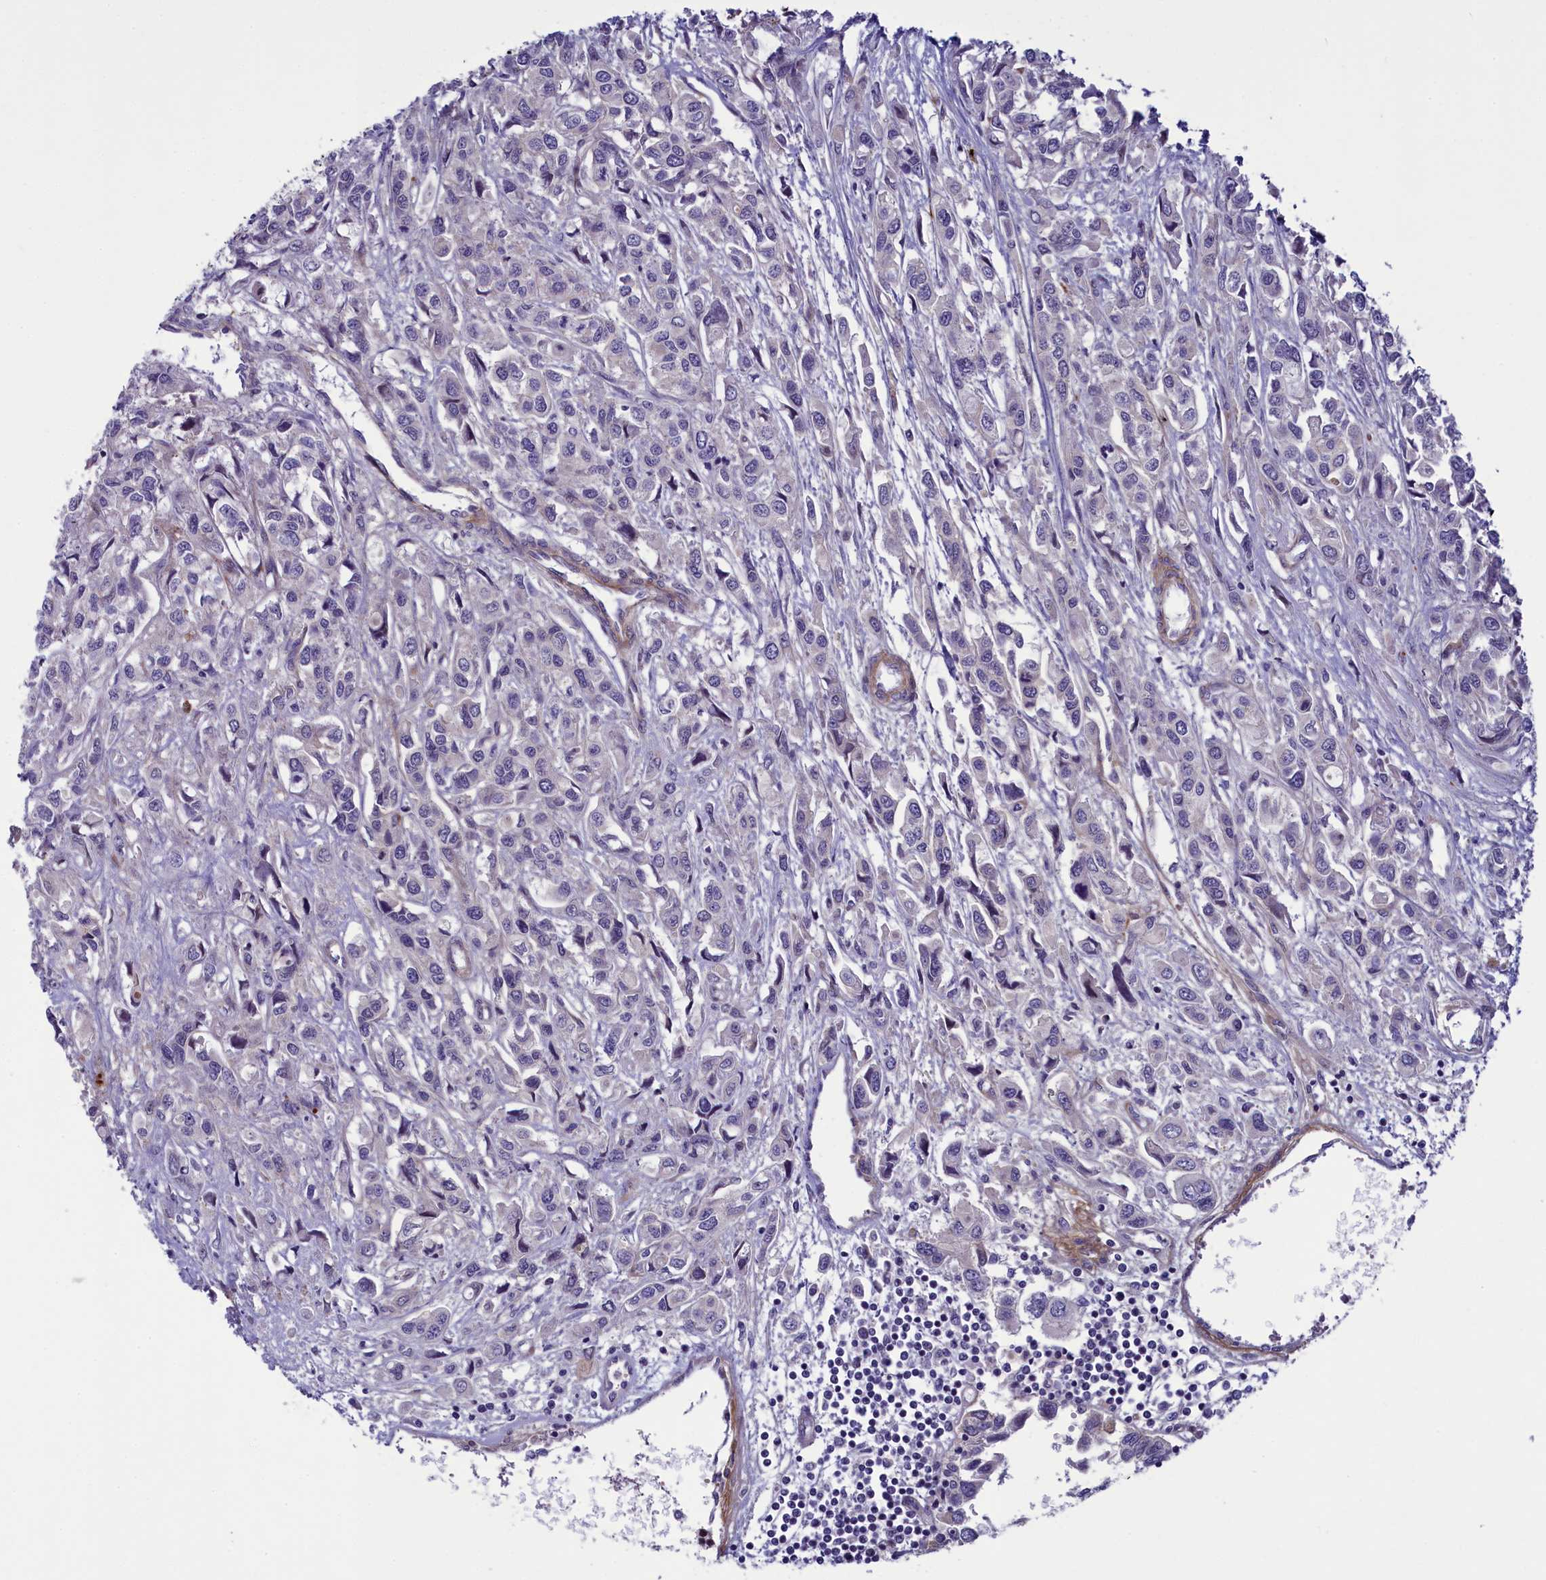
{"staining": {"intensity": "negative", "quantity": "none", "location": "none"}, "tissue": "urothelial cancer", "cell_type": "Tumor cells", "image_type": "cancer", "snomed": [{"axis": "morphology", "description": "Urothelial carcinoma, High grade"}, {"axis": "topography", "description": "Urinary bladder"}], "caption": "High-grade urothelial carcinoma was stained to show a protein in brown. There is no significant staining in tumor cells. (DAB (3,3'-diaminobenzidine) immunohistochemistry visualized using brightfield microscopy, high magnification).", "gene": "LOXL1", "patient": {"sex": "male", "age": 67}}